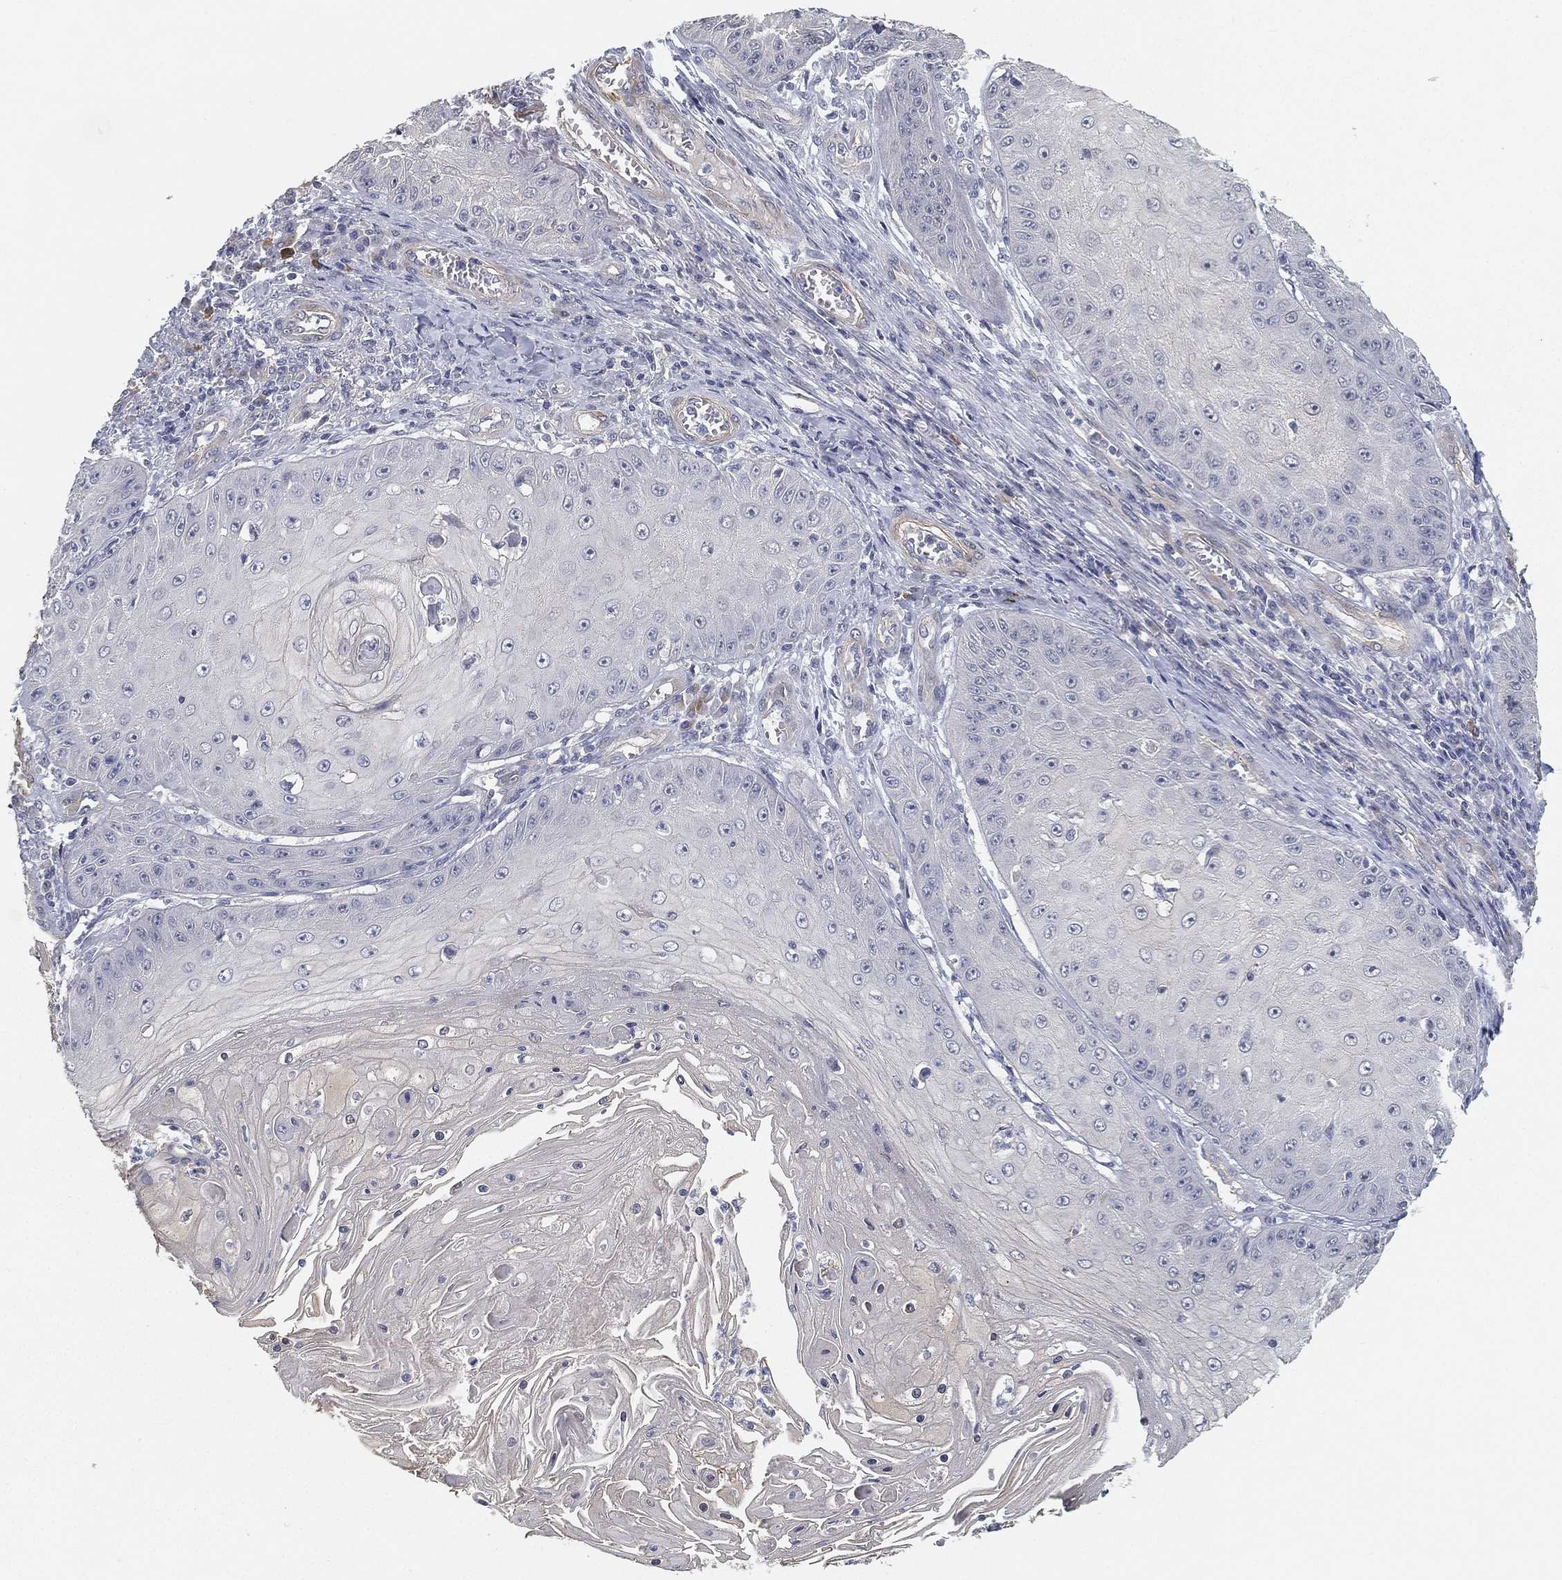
{"staining": {"intensity": "negative", "quantity": "none", "location": "none"}, "tissue": "skin cancer", "cell_type": "Tumor cells", "image_type": "cancer", "snomed": [{"axis": "morphology", "description": "Squamous cell carcinoma, NOS"}, {"axis": "topography", "description": "Skin"}], "caption": "Immunohistochemical staining of human skin cancer (squamous cell carcinoma) displays no significant staining in tumor cells. Nuclei are stained in blue.", "gene": "GPR61", "patient": {"sex": "male", "age": 70}}